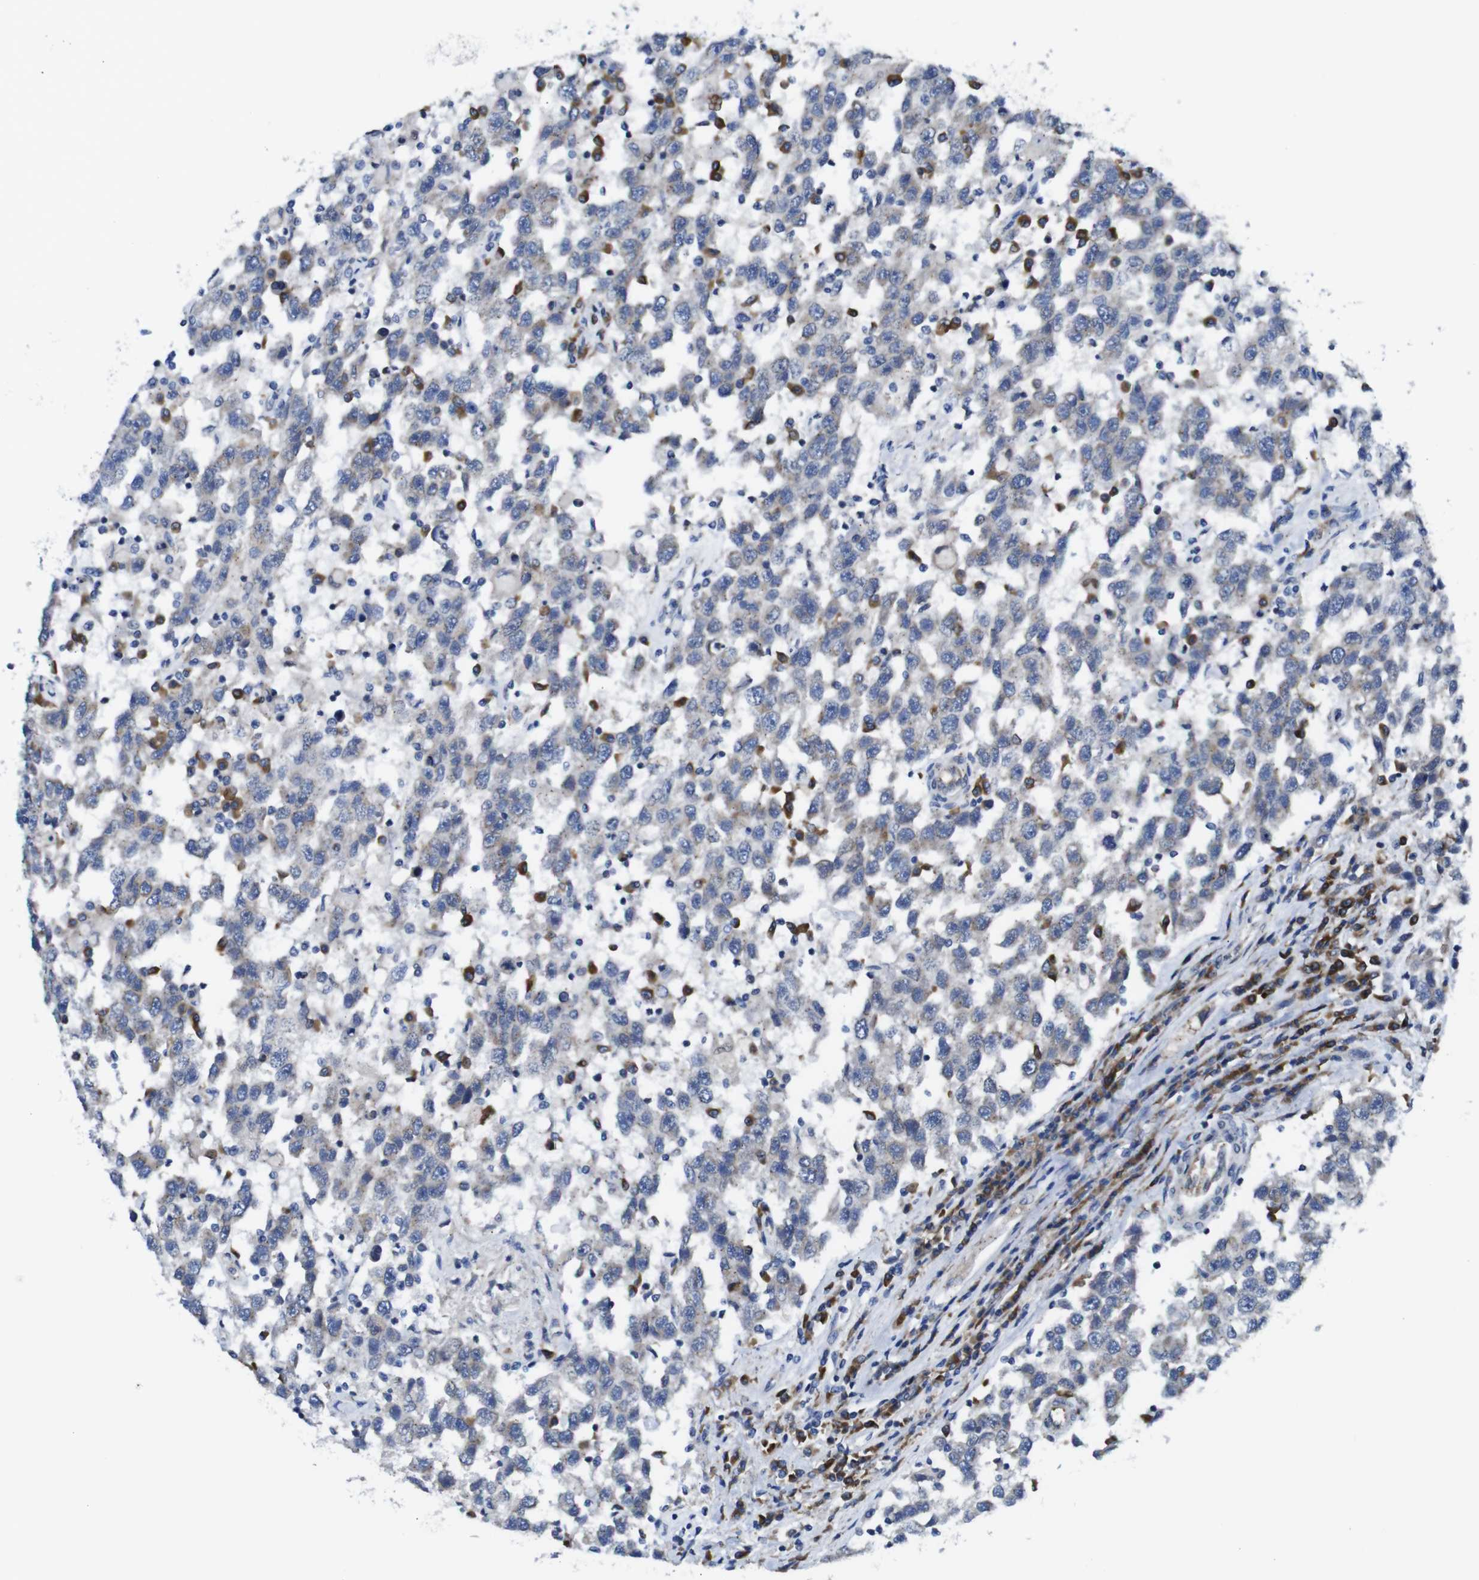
{"staining": {"intensity": "negative", "quantity": "none", "location": "none"}, "tissue": "testis cancer", "cell_type": "Tumor cells", "image_type": "cancer", "snomed": [{"axis": "morphology", "description": "Seminoma, NOS"}, {"axis": "topography", "description": "Testis"}], "caption": "Protein analysis of testis seminoma shows no significant expression in tumor cells. (Brightfield microscopy of DAB immunohistochemistry (IHC) at high magnification).", "gene": "DDRGK1", "patient": {"sex": "male", "age": 41}}